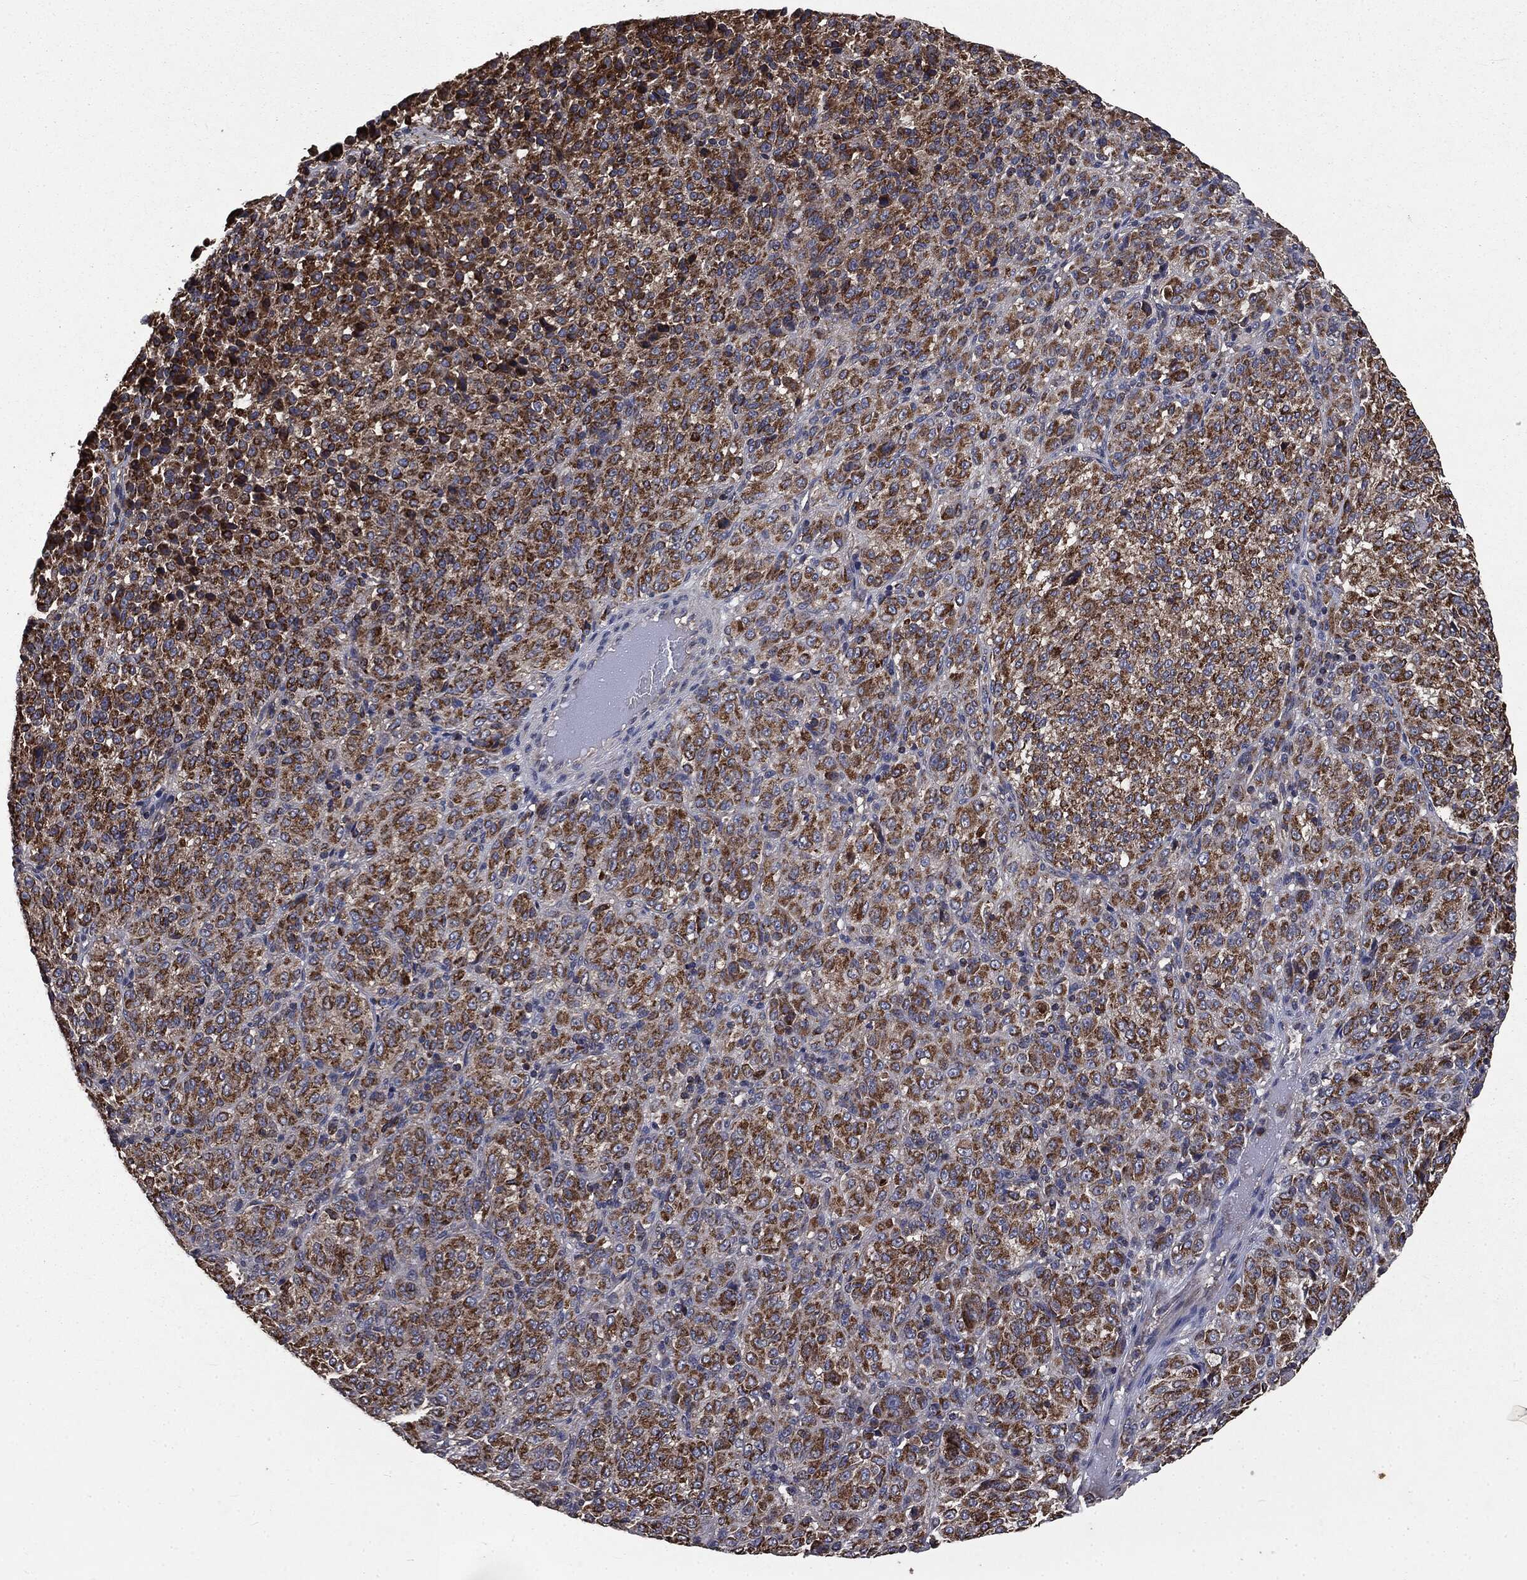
{"staining": {"intensity": "strong", "quantity": ">75%", "location": "cytoplasmic/membranous"}, "tissue": "melanoma", "cell_type": "Tumor cells", "image_type": "cancer", "snomed": [{"axis": "morphology", "description": "Malignant melanoma, Metastatic site"}, {"axis": "topography", "description": "Brain"}], "caption": "Protein analysis of melanoma tissue reveals strong cytoplasmic/membranous expression in approximately >75% of tumor cells. (DAB (3,3'-diaminobenzidine) IHC with brightfield microscopy, high magnification).", "gene": "MAPK6", "patient": {"sex": "female", "age": 56}}